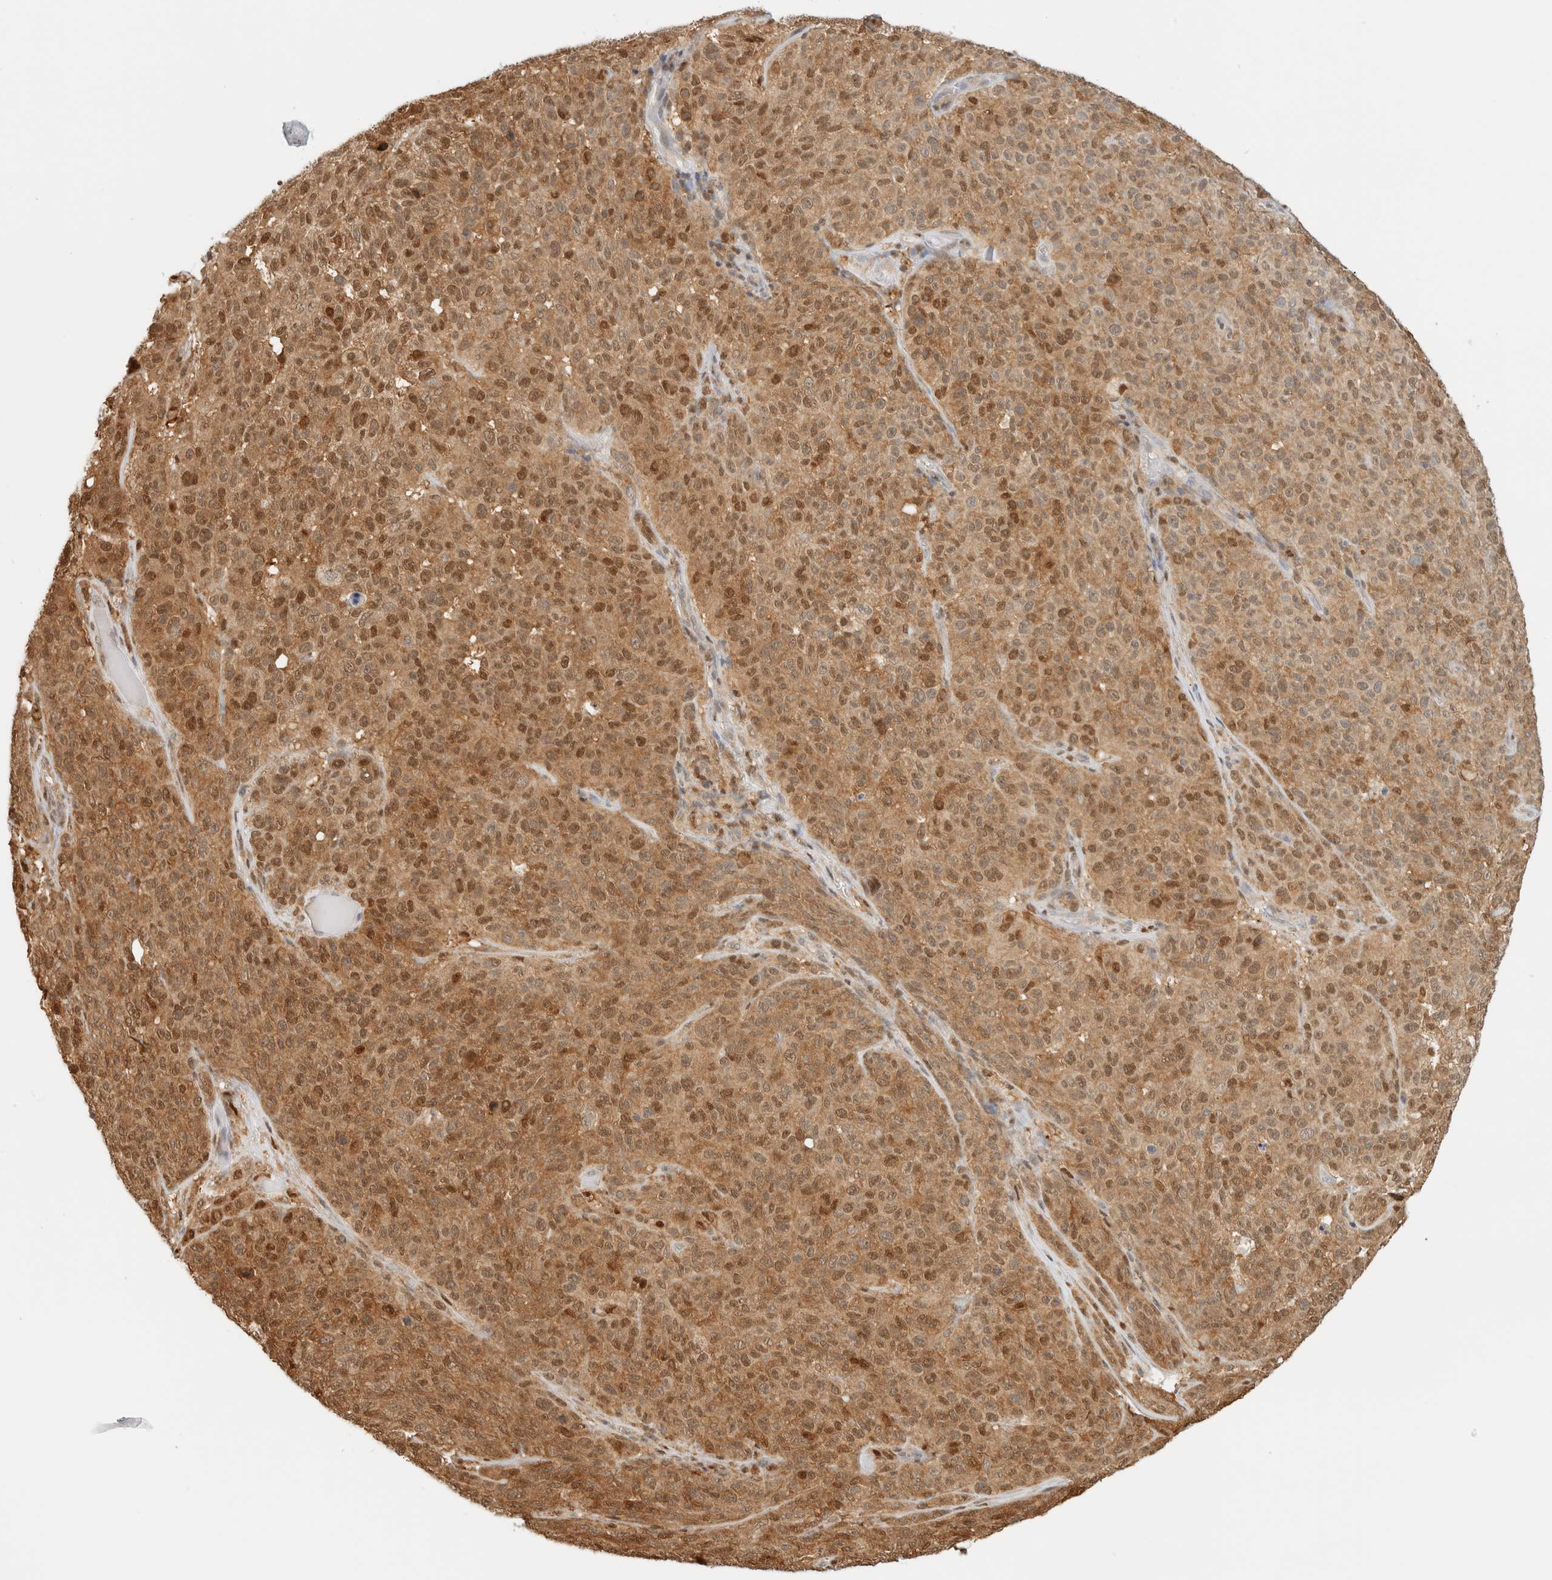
{"staining": {"intensity": "moderate", "quantity": ">75%", "location": "cytoplasmic/membranous,nuclear"}, "tissue": "melanoma", "cell_type": "Tumor cells", "image_type": "cancer", "snomed": [{"axis": "morphology", "description": "Malignant melanoma, NOS"}, {"axis": "topography", "description": "Skin"}], "caption": "An immunohistochemistry photomicrograph of neoplastic tissue is shown. Protein staining in brown highlights moderate cytoplasmic/membranous and nuclear positivity in melanoma within tumor cells. Nuclei are stained in blue.", "gene": "ZBTB37", "patient": {"sex": "female", "age": 82}}